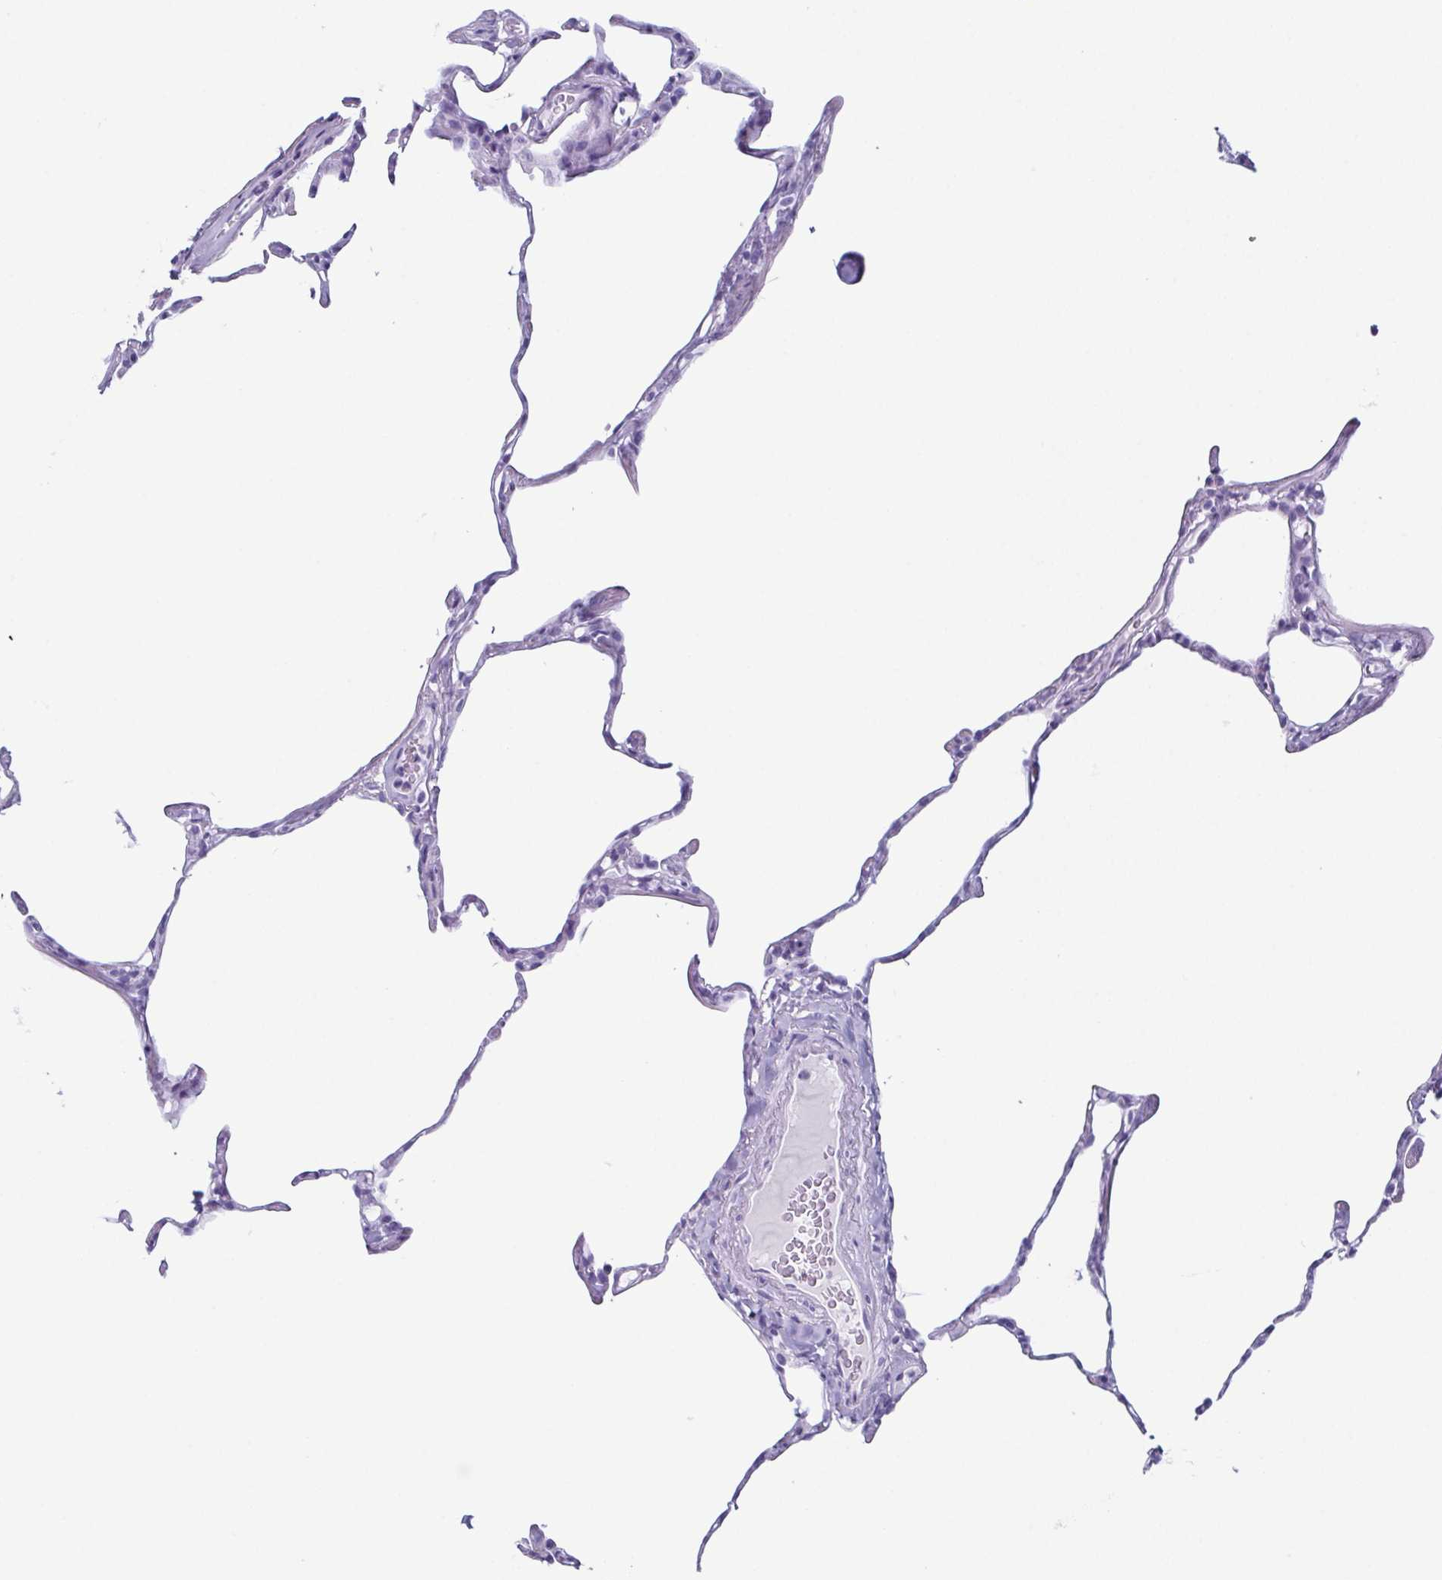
{"staining": {"intensity": "negative", "quantity": "none", "location": "none"}, "tissue": "lung", "cell_type": "Alveolar cells", "image_type": "normal", "snomed": [{"axis": "morphology", "description": "Normal tissue, NOS"}, {"axis": "topography", "description": "Lung"}], "caption": "Immunohistochemistry micrograph of unremarkable lung: human lung stained with DAB (3,3'-diaminobenzidine) shows no significant protein staining in alveolar cells.", "gene": "ENKUR", "patient": {"sex": "male", "age": 65}}